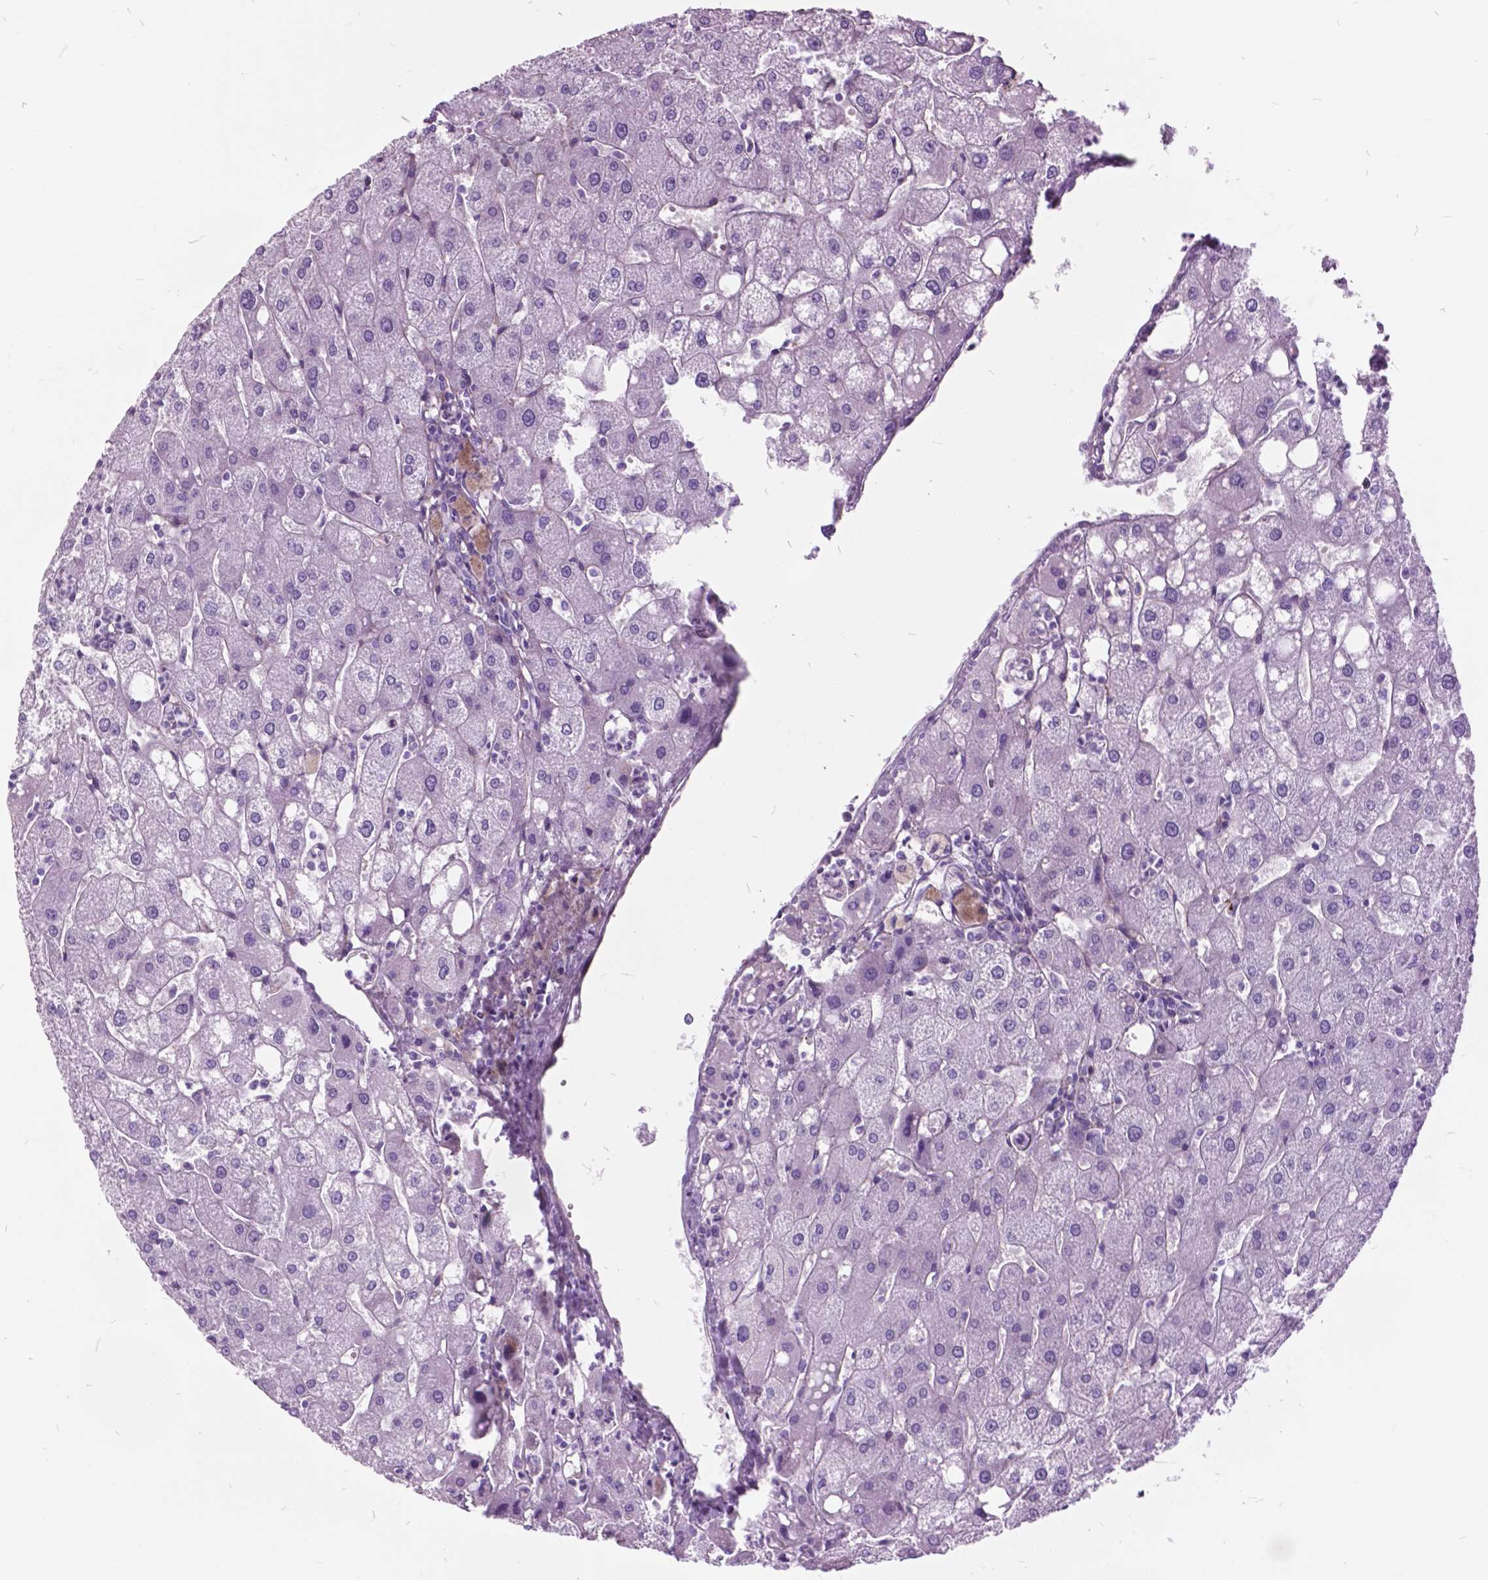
{"staining": {"intensity": "negative", "quantity": "none", "location": "none"}, "tissue": "liver", "cell_type": "Cholangiocytes", "image_type": "normal", "snomed": [{"axis": "morphology", "description": "Normal tissue, NOS"}, {"axis": "topography", "description": "Liver"}], "caption": "IHC of benign liver demonstrates no positivity in cholangiocytes. (Stains: DAB IHC with hematoxylin counter stain, Microscopy: brightfield microscopy at high magnification).", "gene": "GDF9", "patient": {"sex": "male", "age": 67}}